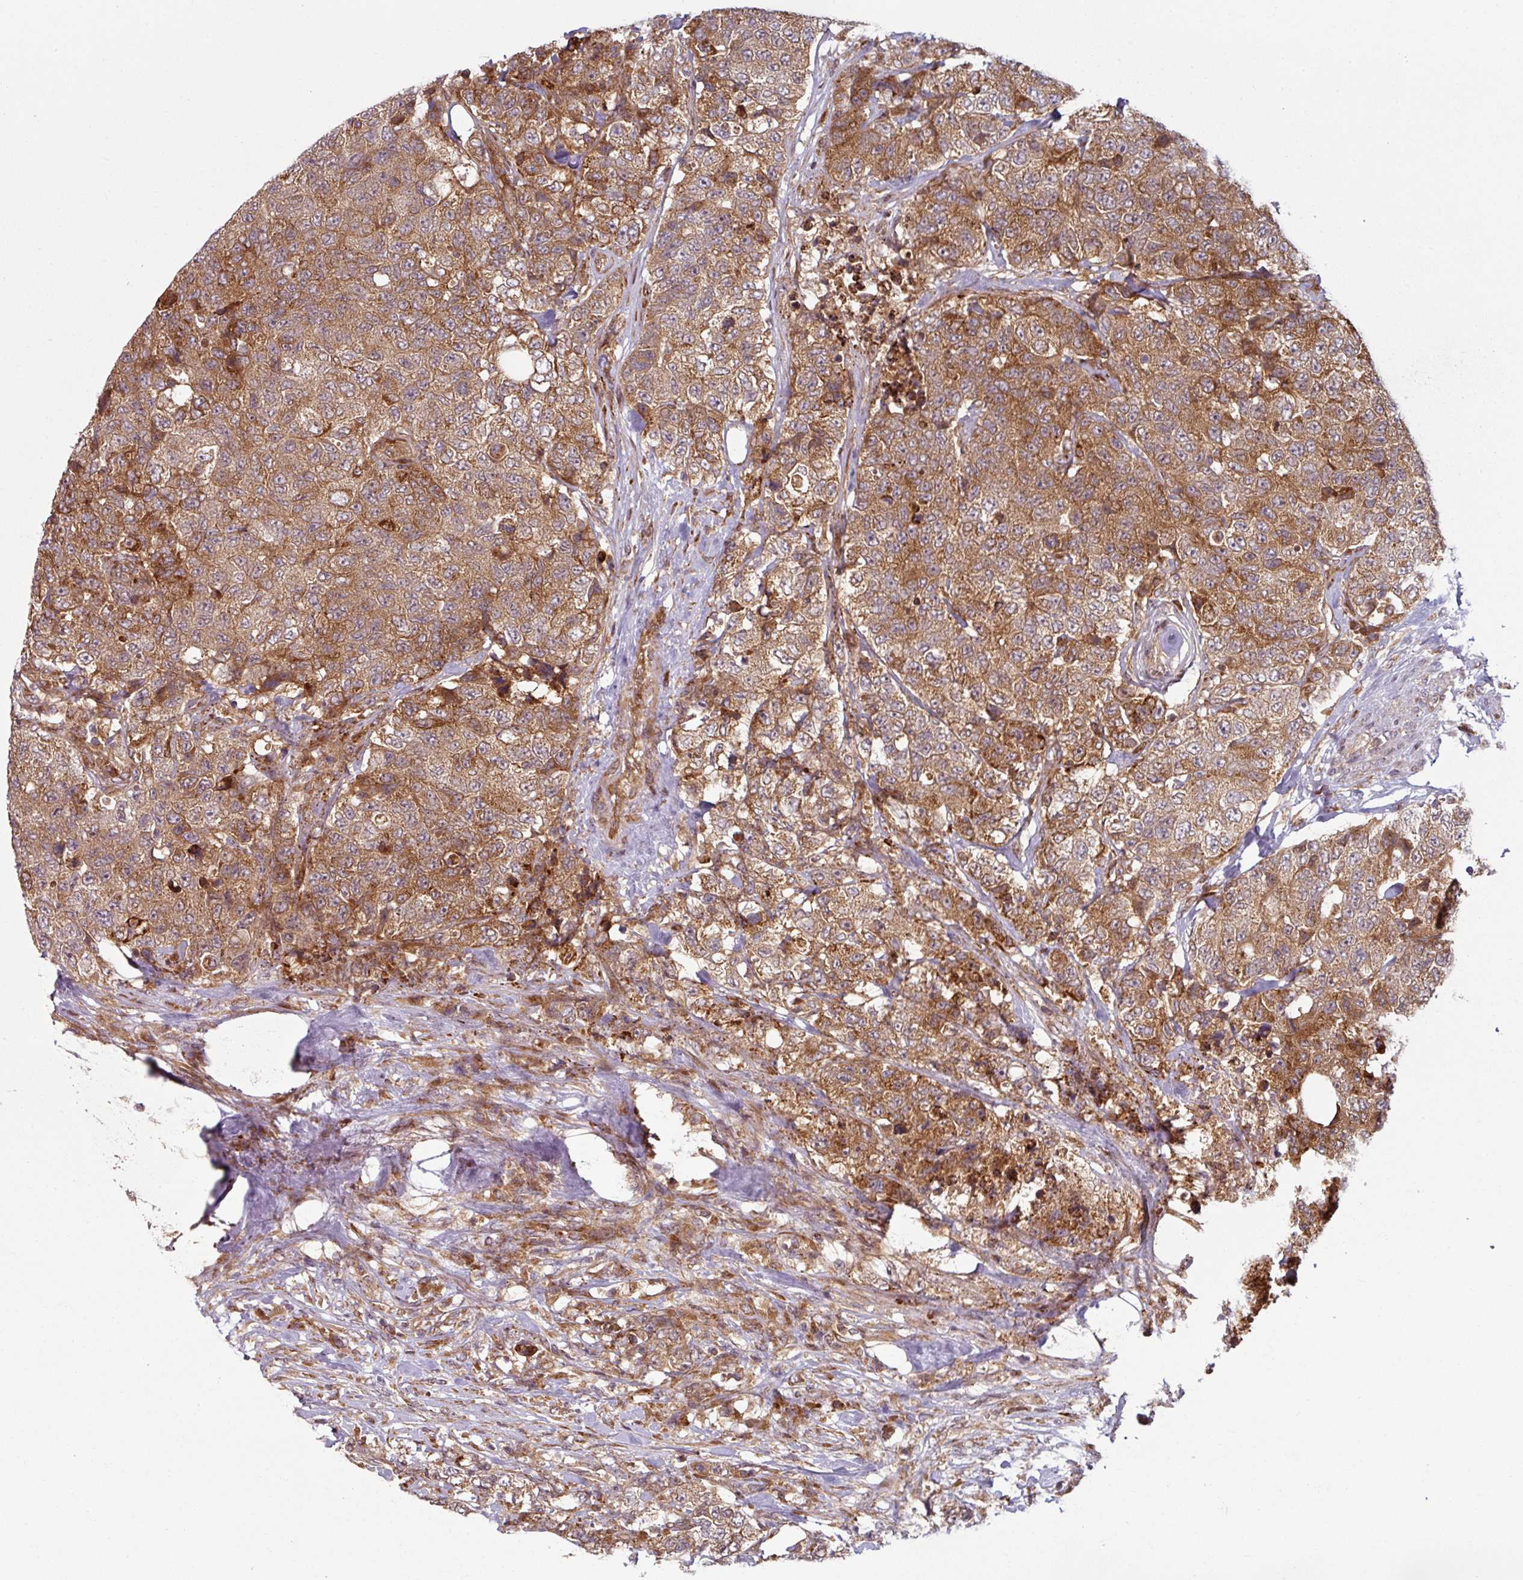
{"staining": {"intensity": "moderate", "quantity": ">75%", "location": "cytoplasmic/membranous"}, "tissue": "urothelial cancer", "cell_type": "Tumor cells", "image_type": "cancer", "snomed": [{"axis": "morphology", "description": "Urothelial carcinoma, High grade"}, {"axis": "topography", "description": "Urinary bladder"}], "caption": "Urothelial cancer was stained to show a protein in brown. There is medium levels of moderate cytoplasmic/membranous positivity in approximately >75% of tumor cells.", "gene": "RAB5A", "patient": {"sex": "female", "age": 78}}